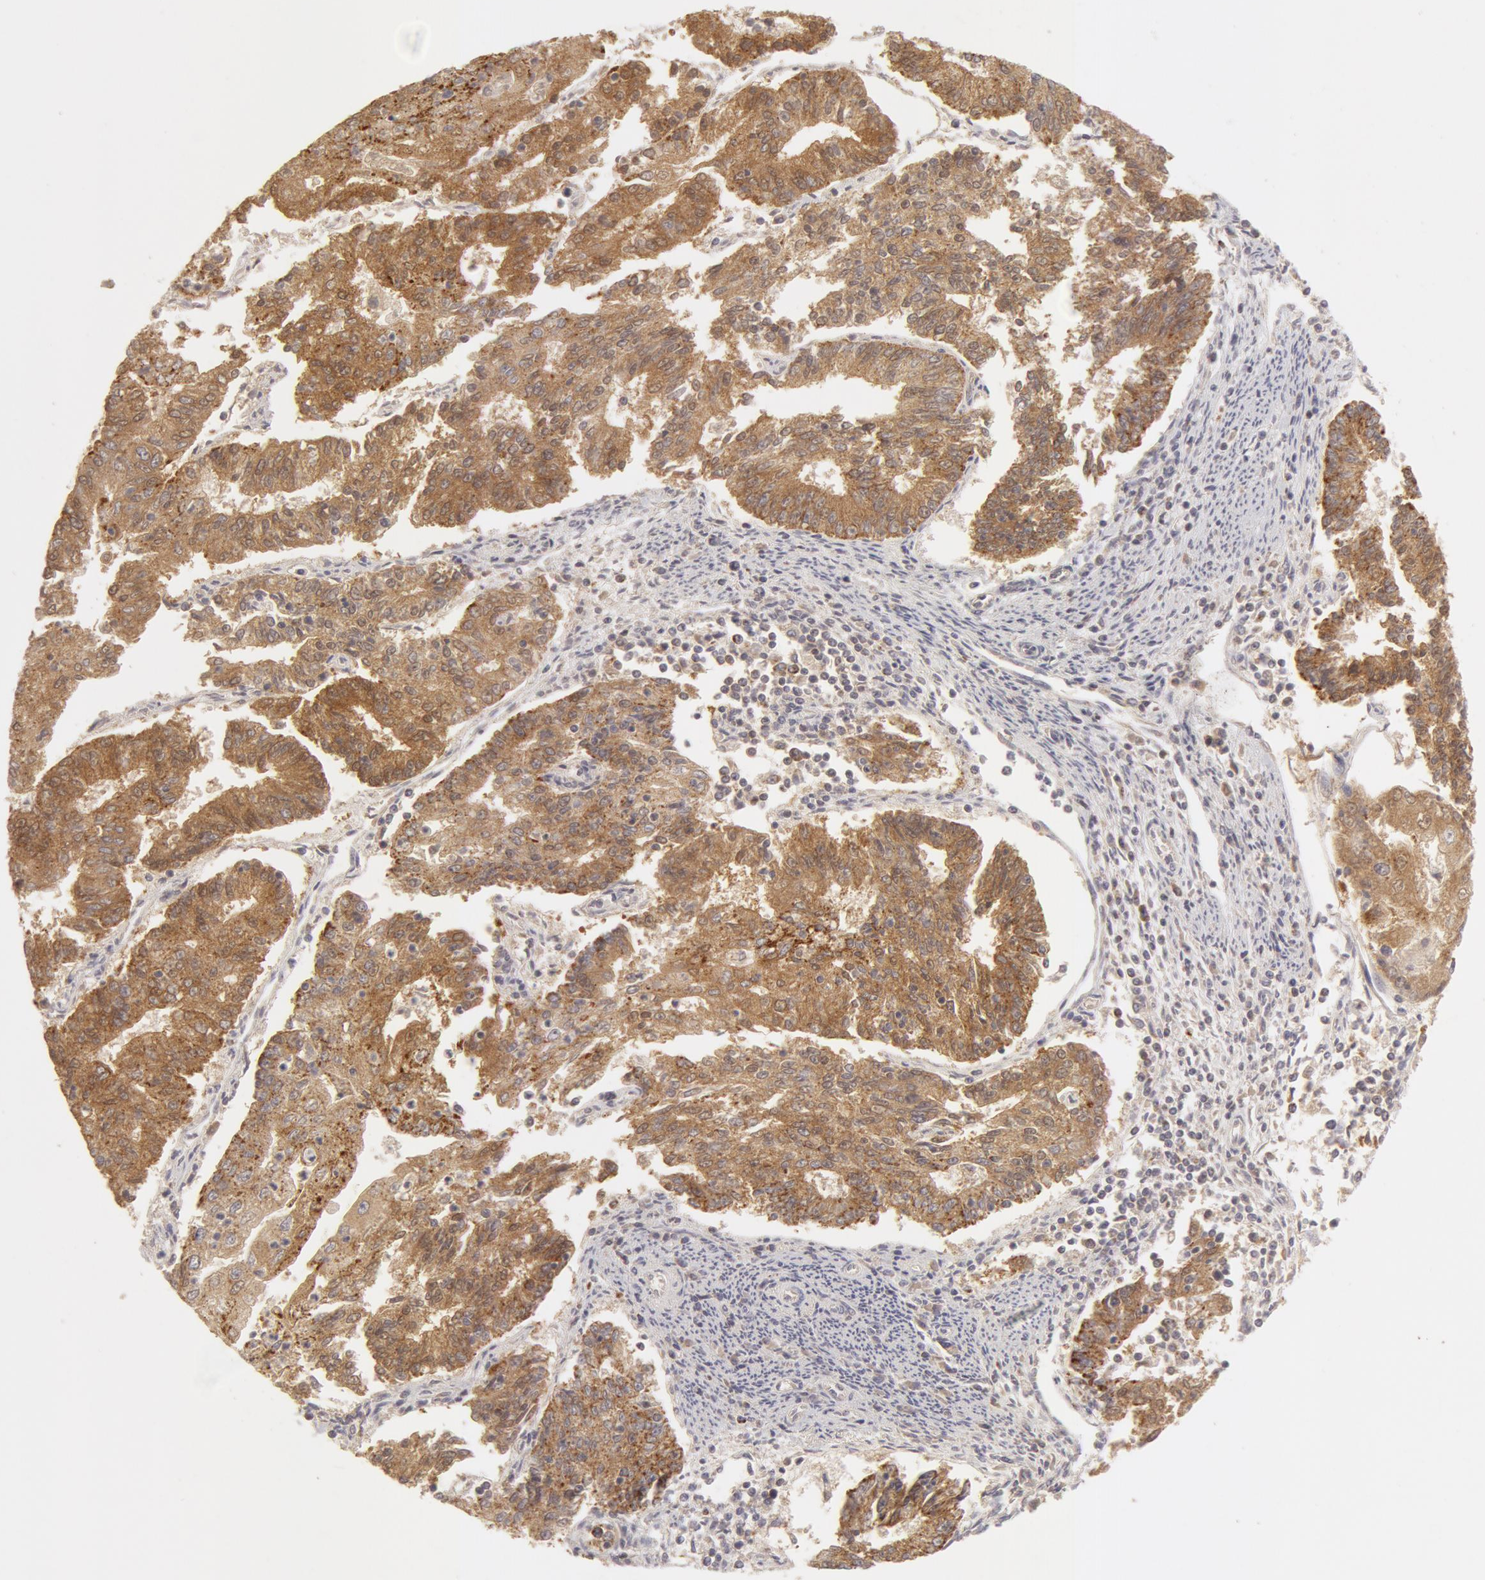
{"staining": {"intensity": "moderate", "quantity": ">75%", "location": "cytoplasmic/membranous"}, "tissue": "endometrial cancer", "cell_type": "Tumor cells", "image_type": "cancer", "snomed": [{"axis": "morphology", "description": "Adenocarcinoma, NOS"}, {"axis": "topography", "description": "Endometrium"}], "caption": "An immunohistochemistry (IHC) photomicrograph of tumor tissue is shown. Protein staining in brown highlights moderate cytoplasmic/membranous positivity in endometrial cancer within tumor cells.", "gene": "ADPRH", "patient": {"sex": "female", "age": 56}}